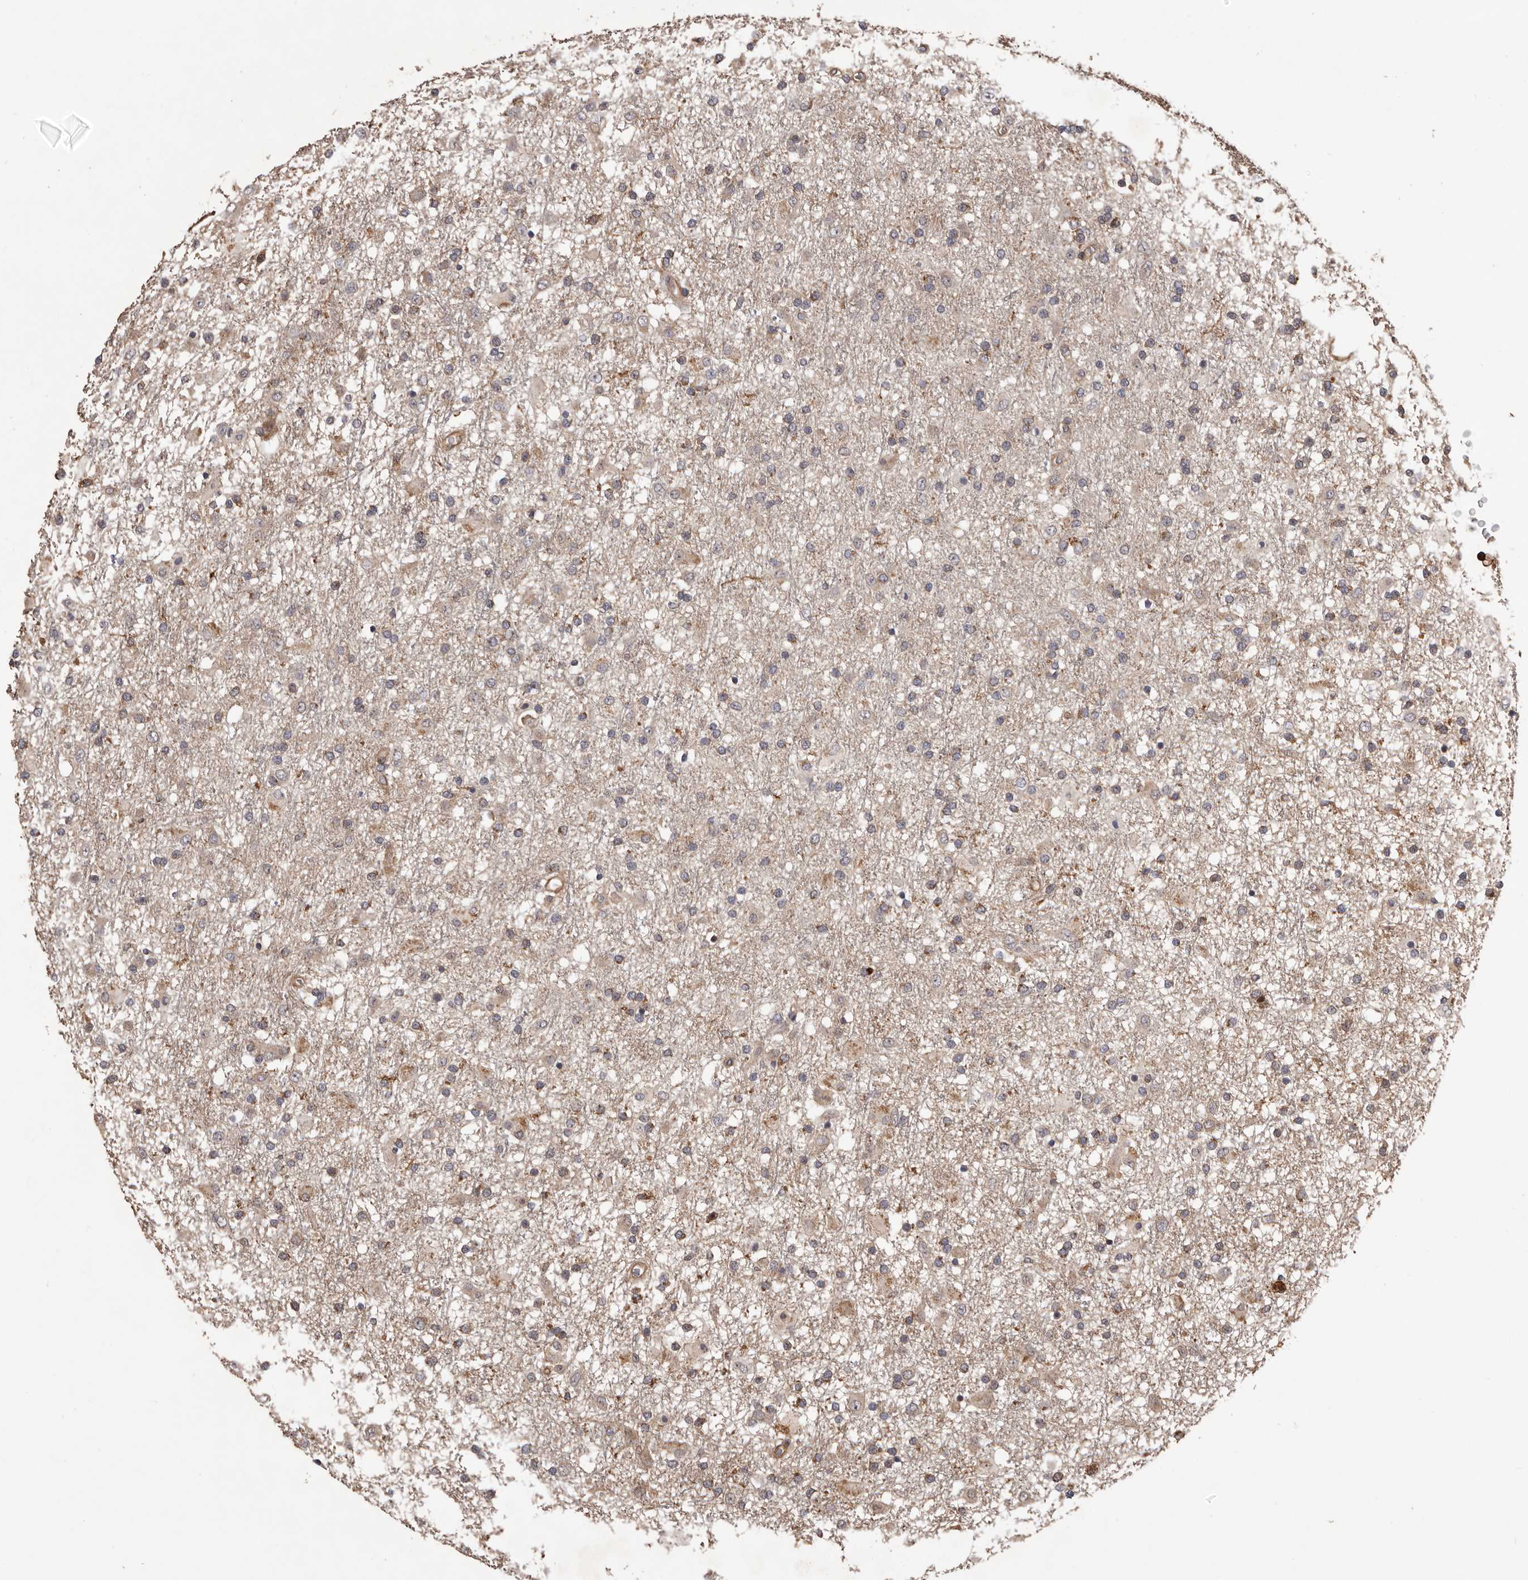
{"staining": {"intensity": "weak", "quantity": "25%-75%", "location": "cytoplasmic/membranous"}, "tissue": "glioma", "cell_type": "Tumor cells", "image_type": "cancer", "snomed": [{"axis": "morphology", "description": "Glioma, malignant, Low grade"}, {"axis": "topography", "description": "Brain"}], "caption": "High-magnification brightfield microscopy of low-grade glioma (malignant) stained with DAB (brown) and counterstained with hematoxylin (blue). tumor cells exhibit weak cytoplasmic/membranous positivity is seen in approximately25%-75% of cells. (brown staining indicates protein expression, while blue staining denotes nuclei).", "gene": "ADAMTS2", "patient": {"sex": "male", "age": 65}}